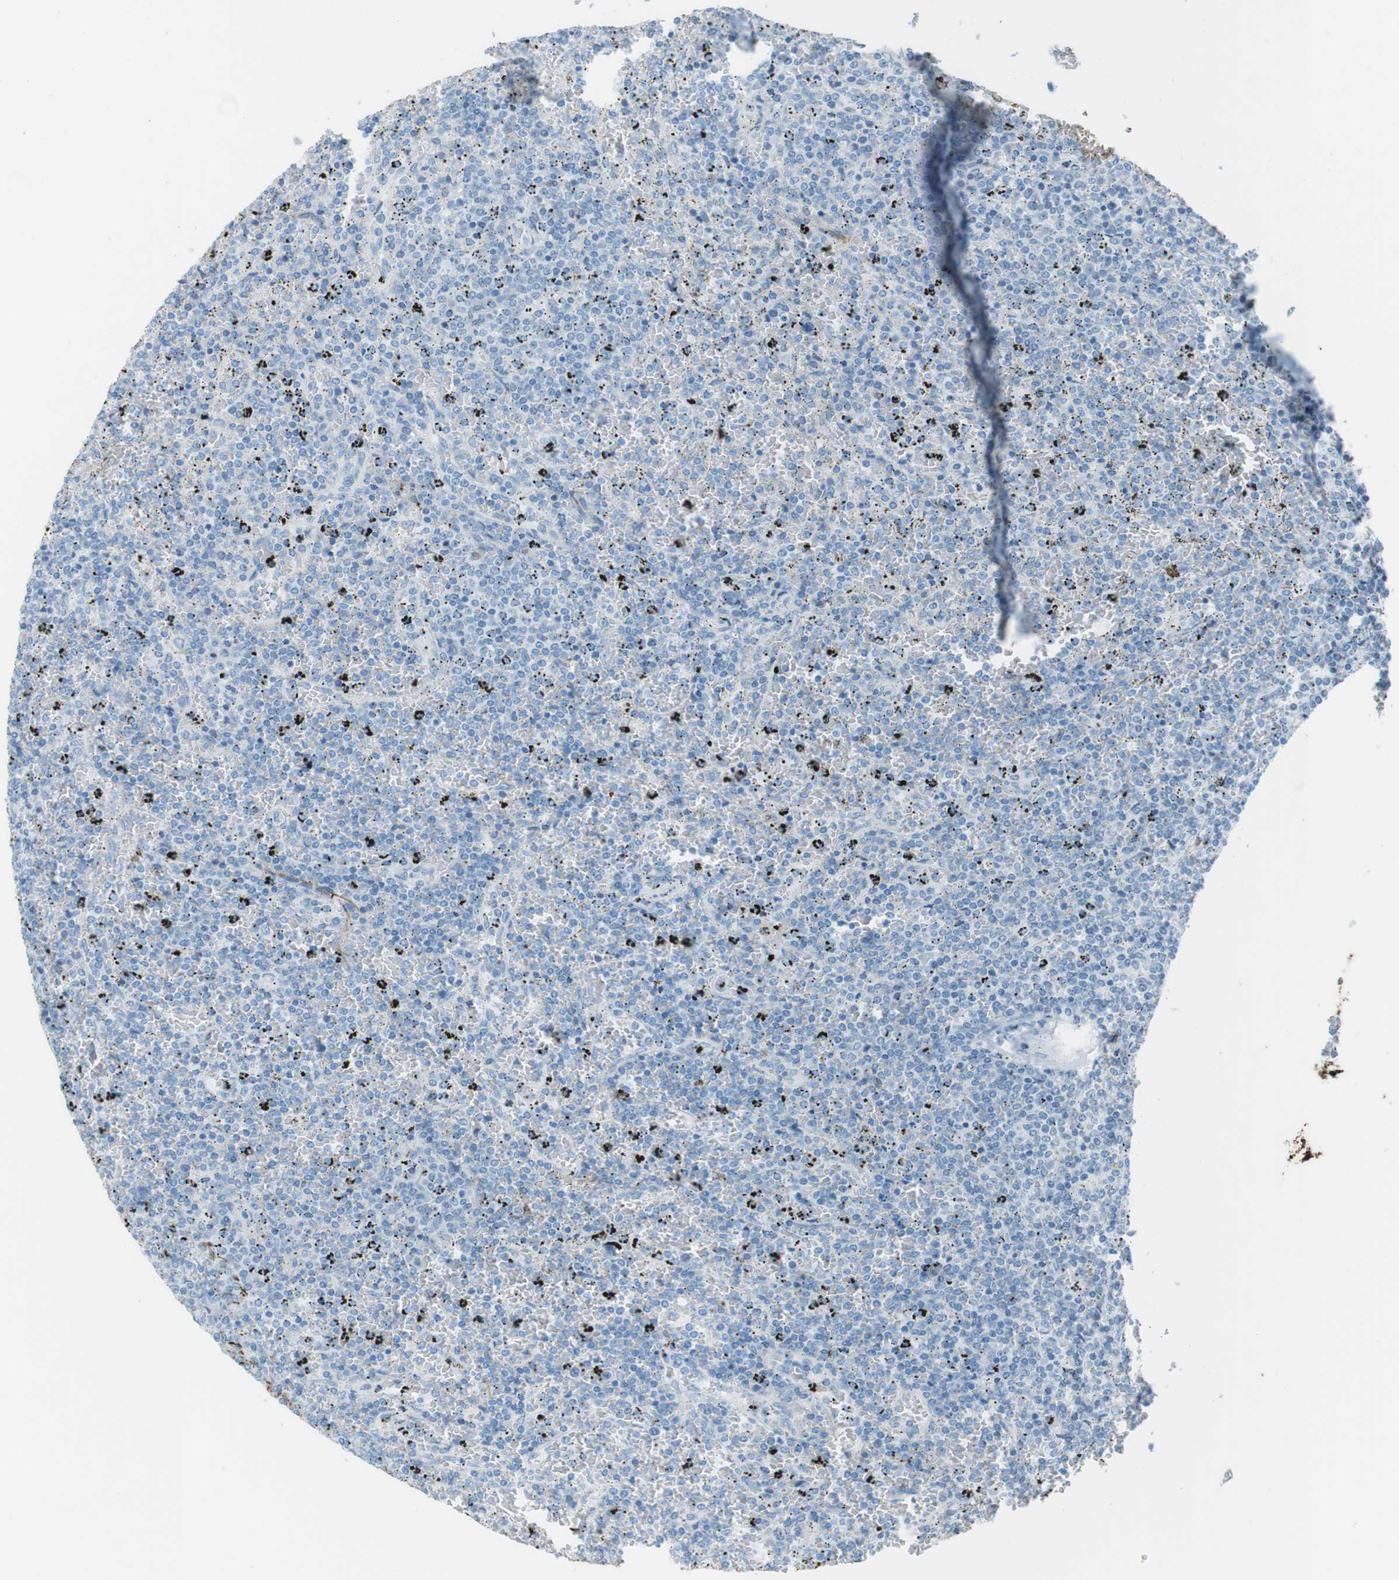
{"staining": {"intensity": "negative", "quantity": "none", "location": "none"}, "tissue": "lymphoma", "cell_type": "Tumor cells", "image_type": "cancer", "snomed": [{"axis": "morphology", "description": "Malignant lymphoma, non-Hodgkin's type, Low grade"}, {"axis": "topography", "description": "Spleen"}], "caption": "Tumor cells show no significant positivity in malignant lymphoma, non-Hodgkin's type (low-grade).", "gene": "TUBB2A", "patient": {"sex": "female", "age": 77}}